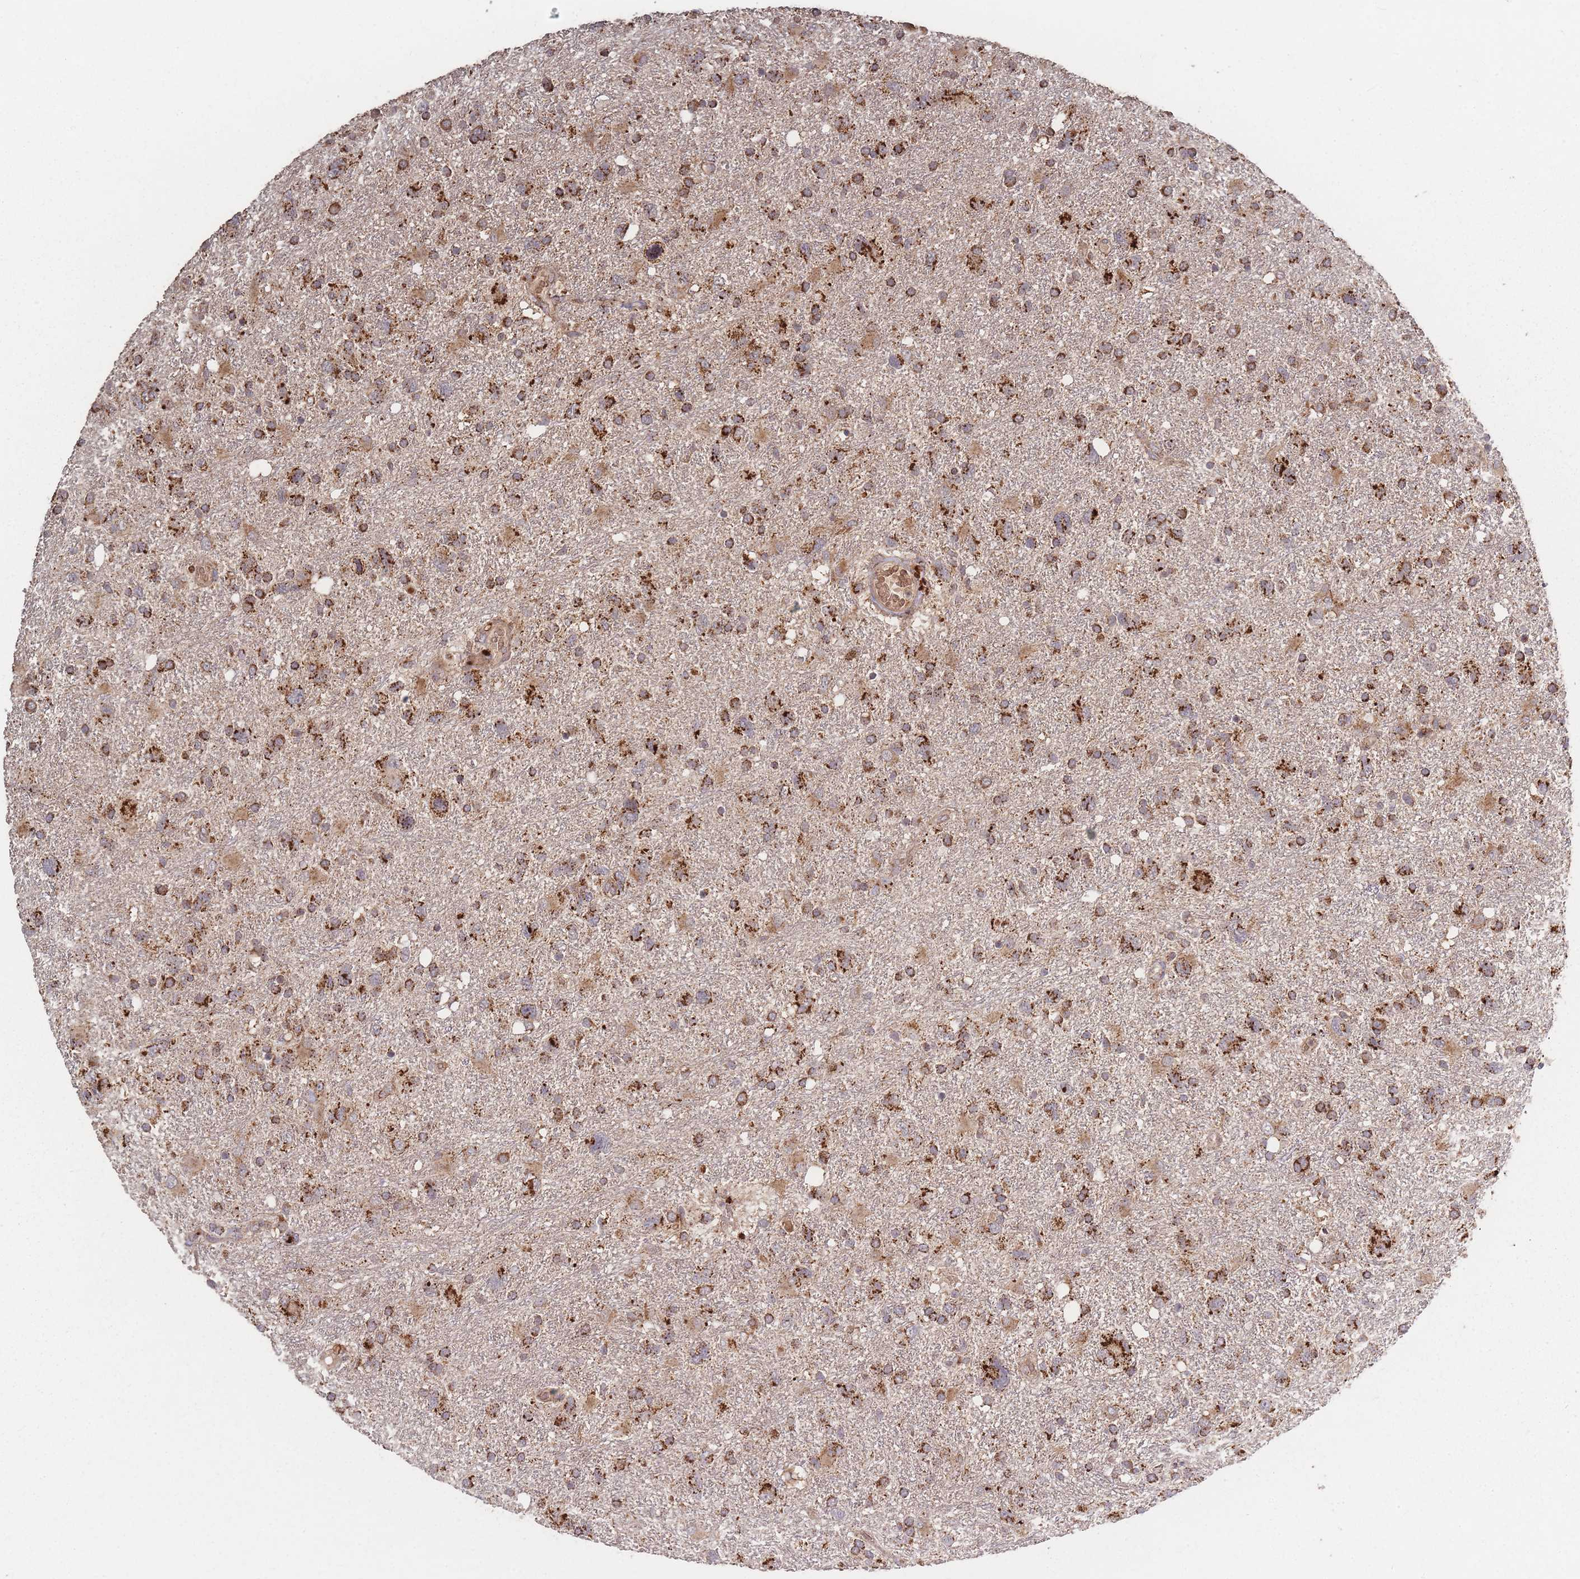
{"staining": {"intensity": "strong", "quantity": ">75%", "location": "cytoplasmic/membranous"}, "tissue": "glioma", "cell_type": "Tumor cells", "image_type": "cancer", "snomed": [{"axis": "morphology", "description": "Glioma, malignant, High grade"}, {"axis": "topography", "description": "Brain"}], "caption": "Glioma tissue displays strong cytoplasmic/membranous staining in about >75% of tumor cells Nuclei are stained in blue.", "gene": "LYRM7", "patient": {"sex": "male", "age": 61}}